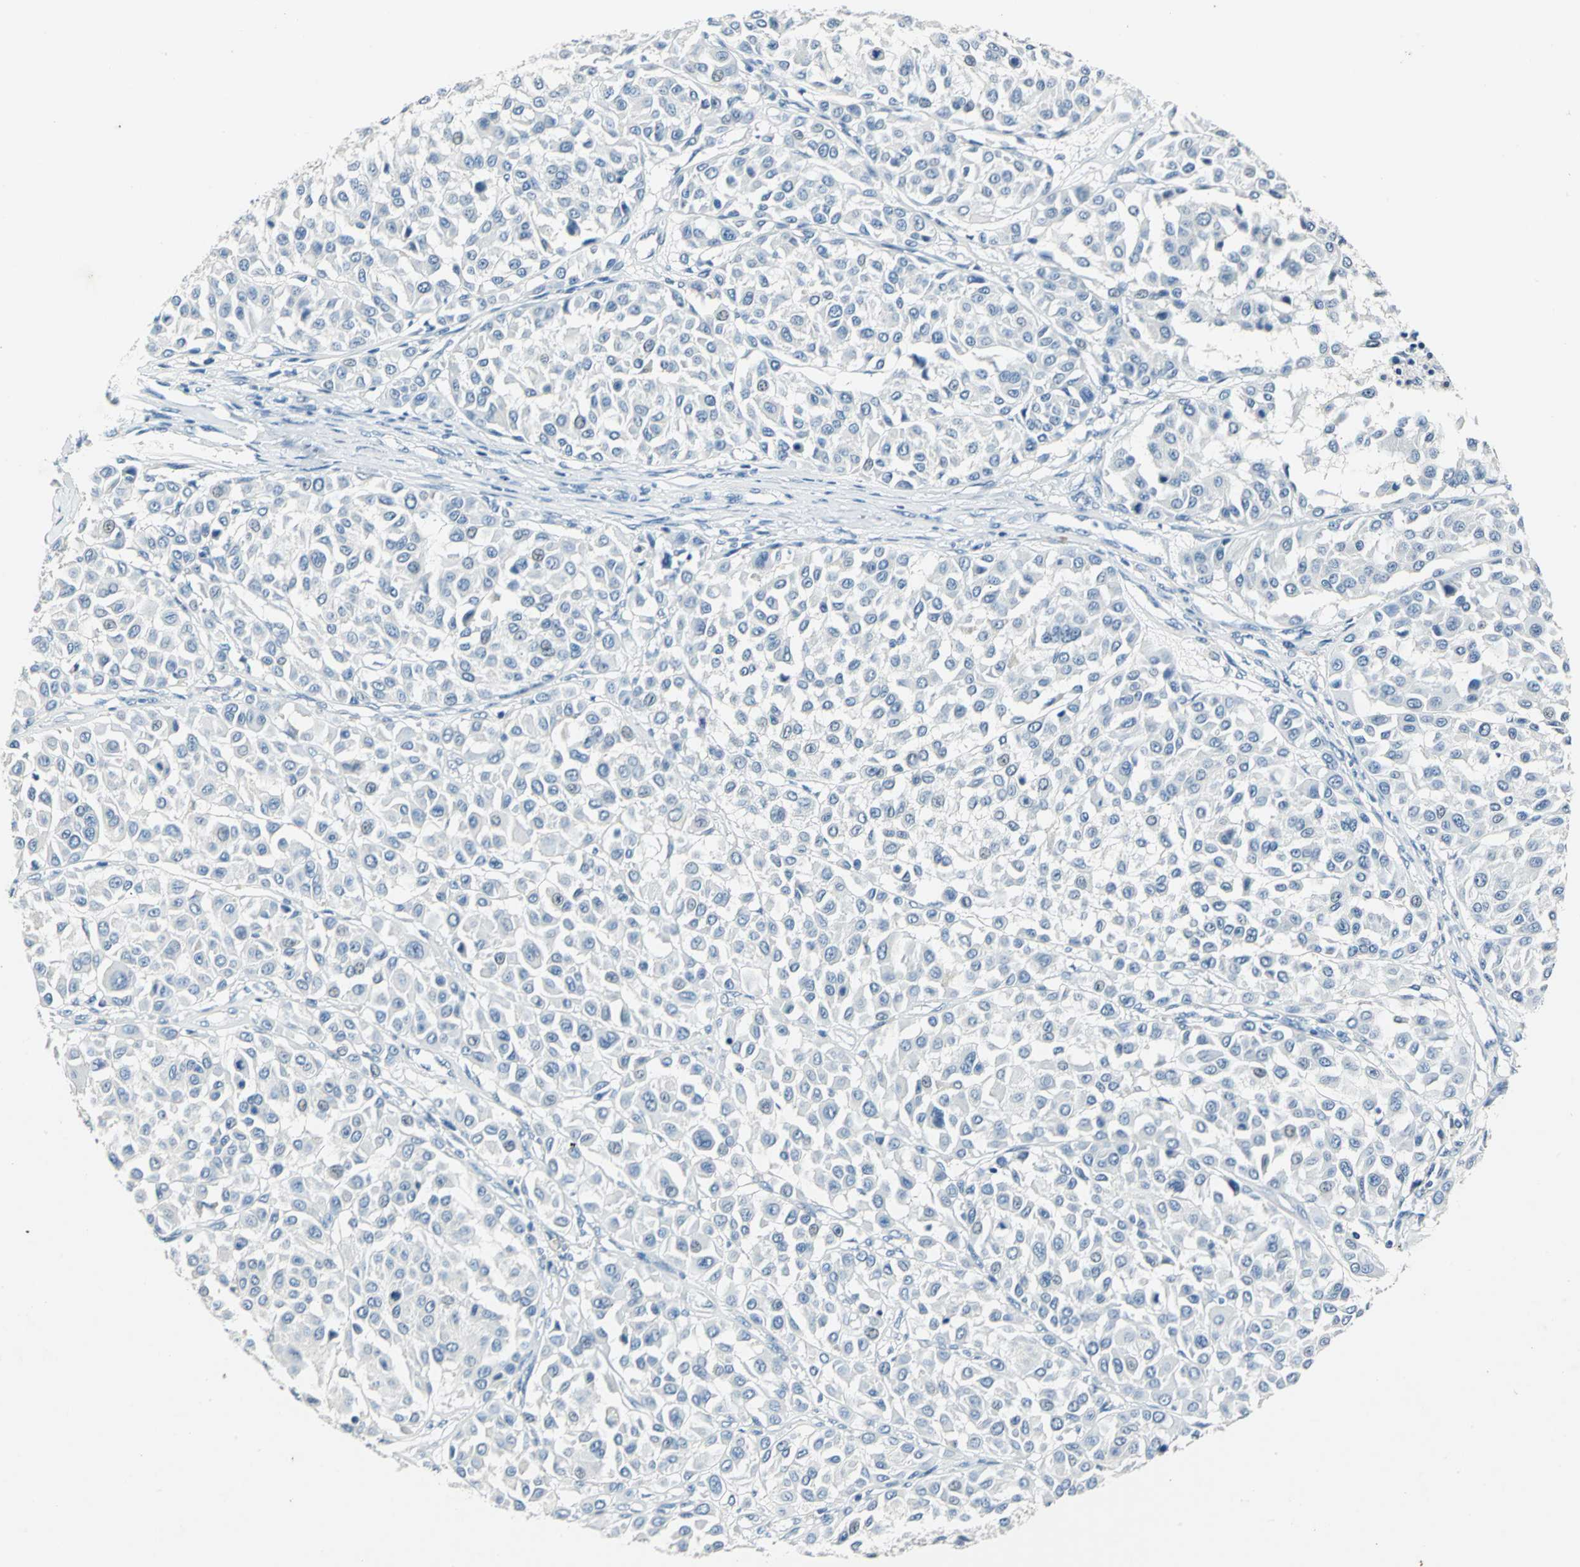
{"staining": {"intensity": "negative", "quantity": "none", "location": "none"}, "tissue": "melanoma", "cell_type": "Tumor cells", "image_type": "cancer", "snomed": [{"axis": "morphology", "description": "Malignant melanoma, Metastatic site"}, {"axis": "topography", "description": "Soft tissue"}], "caption": "A high-resolution photomicrograph shows immunohistochemistry staining of malignant melanoma (metastatic site), which demonstrates no significant positivity in tumor cells.", "gene": "RAD17", "patient": {"sex": "male", "age": 41}}